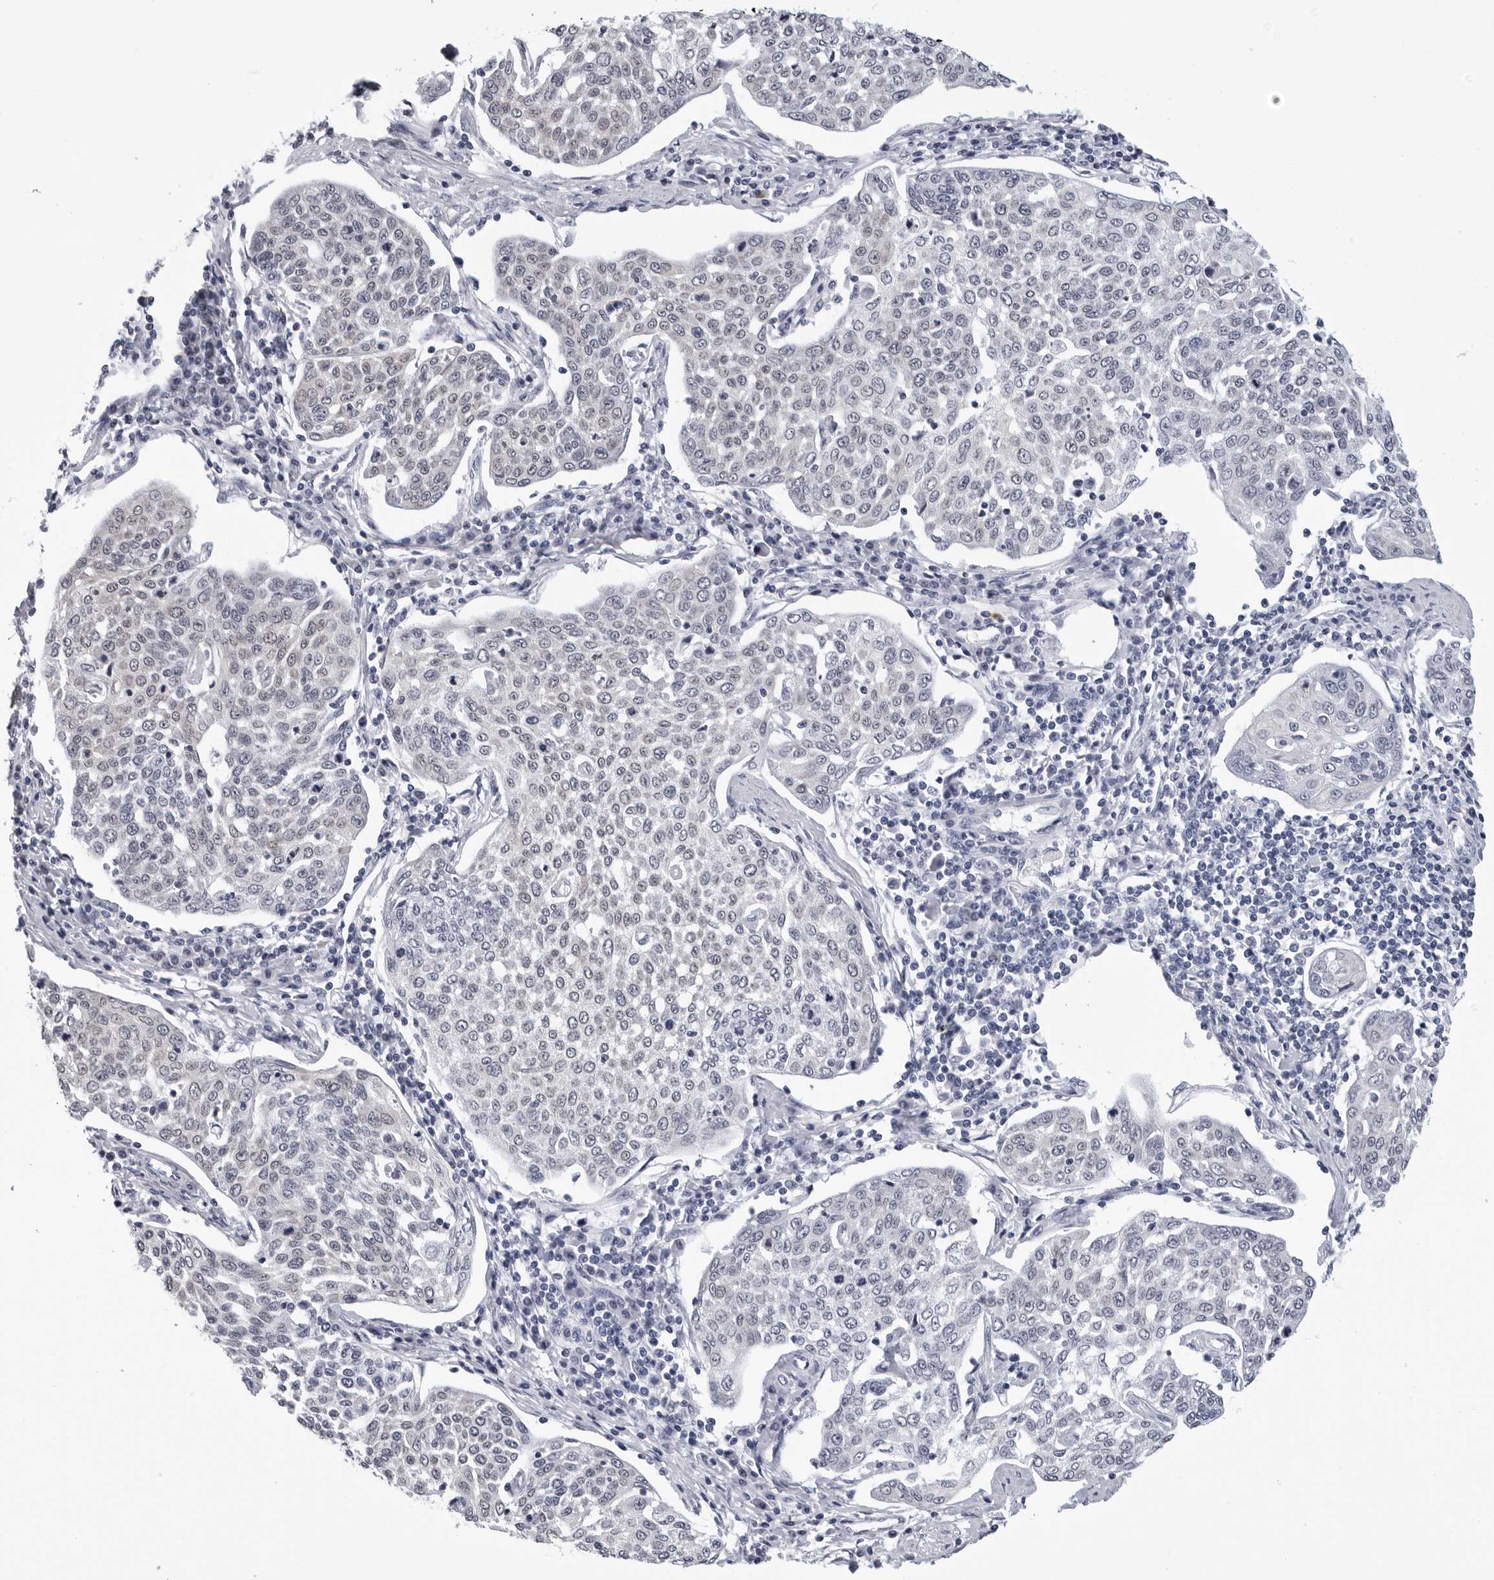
{"staining": {"intensity": "negative", "quantity": "none", "location": "none"}, "tissue": "cervical cancer", "cell_type": "Tumor cells", "image_type": "cancer", "snomed": [{"axis": "morphology", "description": "Squamous cell carcinoma, NOS"}, {"axis": "topography", "description": "Cervix"}], "caption": "The immunohistochemistry (IHC) image has no significant positivity in tumor cells of cervical cancer tissue.", "gene": "GNL2", "patient": {"sex": "female", "age": 34}}